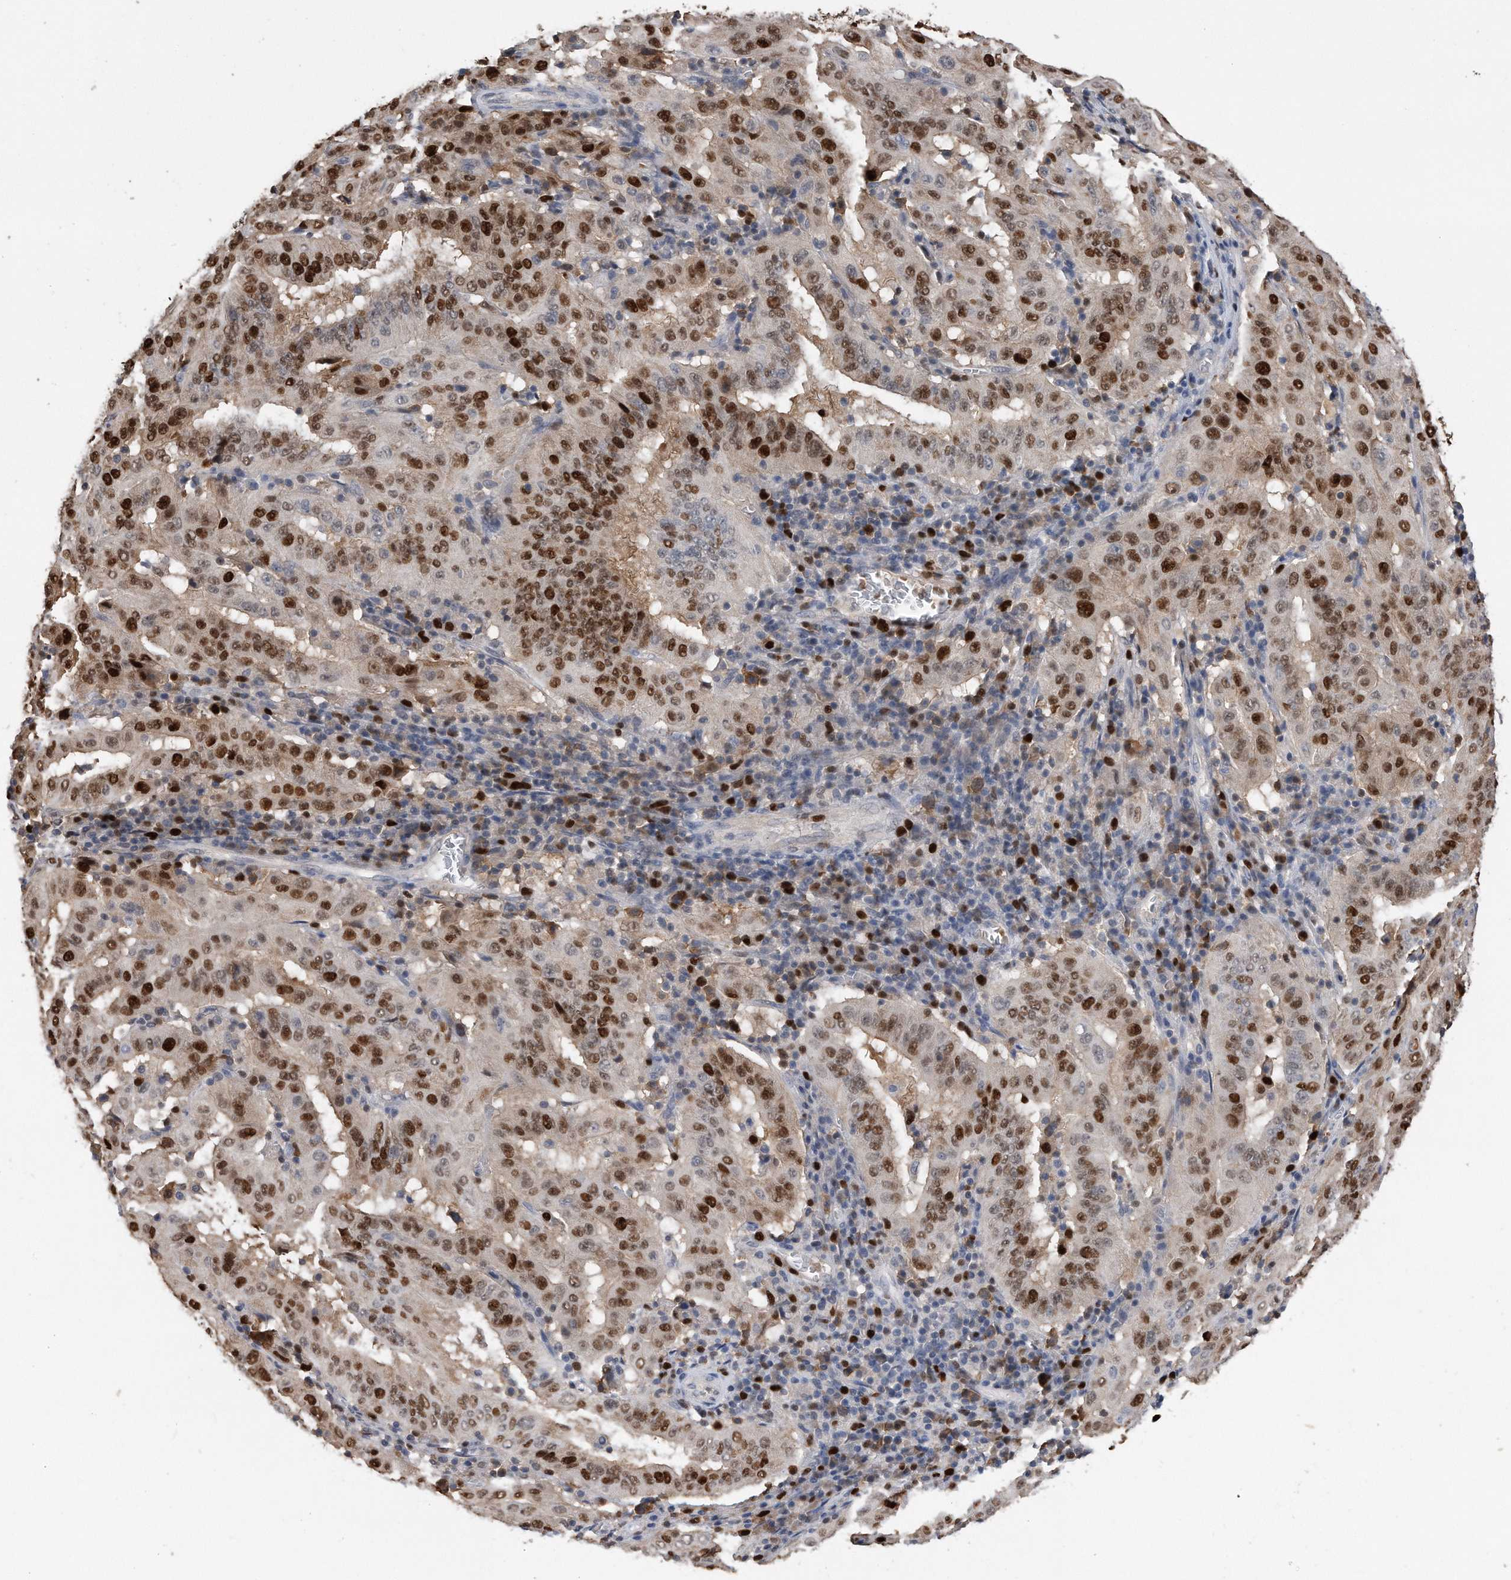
{"staining": {"intensity": "strong", "quantity": ">75%", "location": "nuclear"}, "tissue": "pancreatic cancer", "cell_type": "Tumor cells", "image_type": "cancer", "snomed": [{"axis": "morphology", "description": "Adenocarcinoma, NOS"}, {"axis": "topography", "description": "Pancreas"}], "caption": "Protein analysis of adenocarcinoma (pancreatic) tissue shows strong nuclear positivity in approximately >75% of tumor cells.", "gene": "PCNA", "patient": {"sex": "male", "age": 63}}